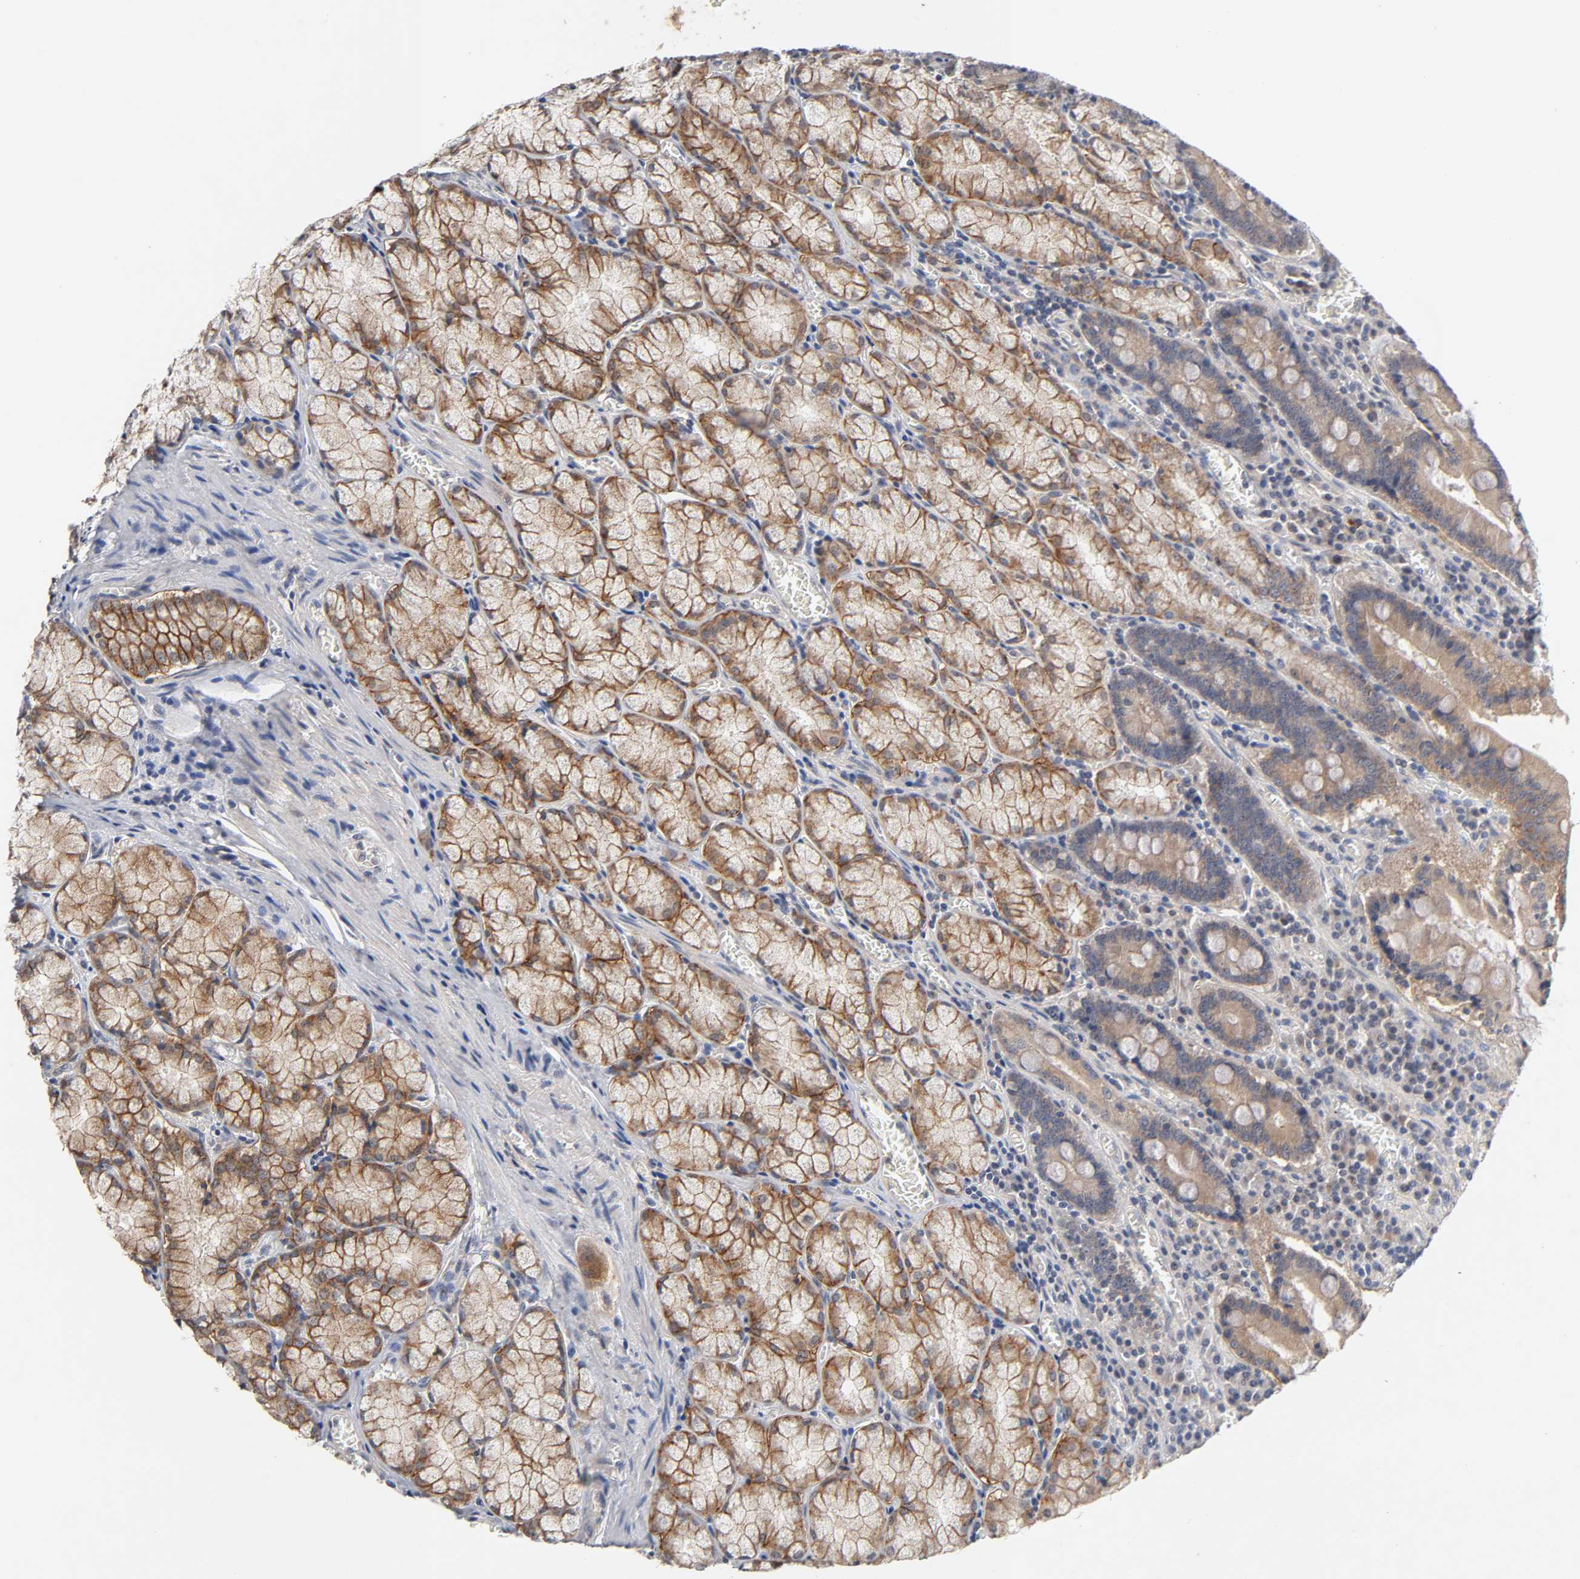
{"staining": {"intensity": "moderate", "quantity": ">75%", "location": "cytoplasmic/membranous"}, "tissue": "stomach", "cell_type": "Glandular cells", "image_type": "normal", "snomed": [{"axis": "morphology", "description": "Normal tissue, NOS"}, {"axis": "topography", "description": "Stomach, lower"}], "caption": "Immunohistochemical staining of unremarkable human stomach exhibits >75% levels of moderate cytoplasmic/membranous protein expression in about >75% of glandular cells.", "gene": "CXADR", "patient": {"sex": "male", "age": 56}}